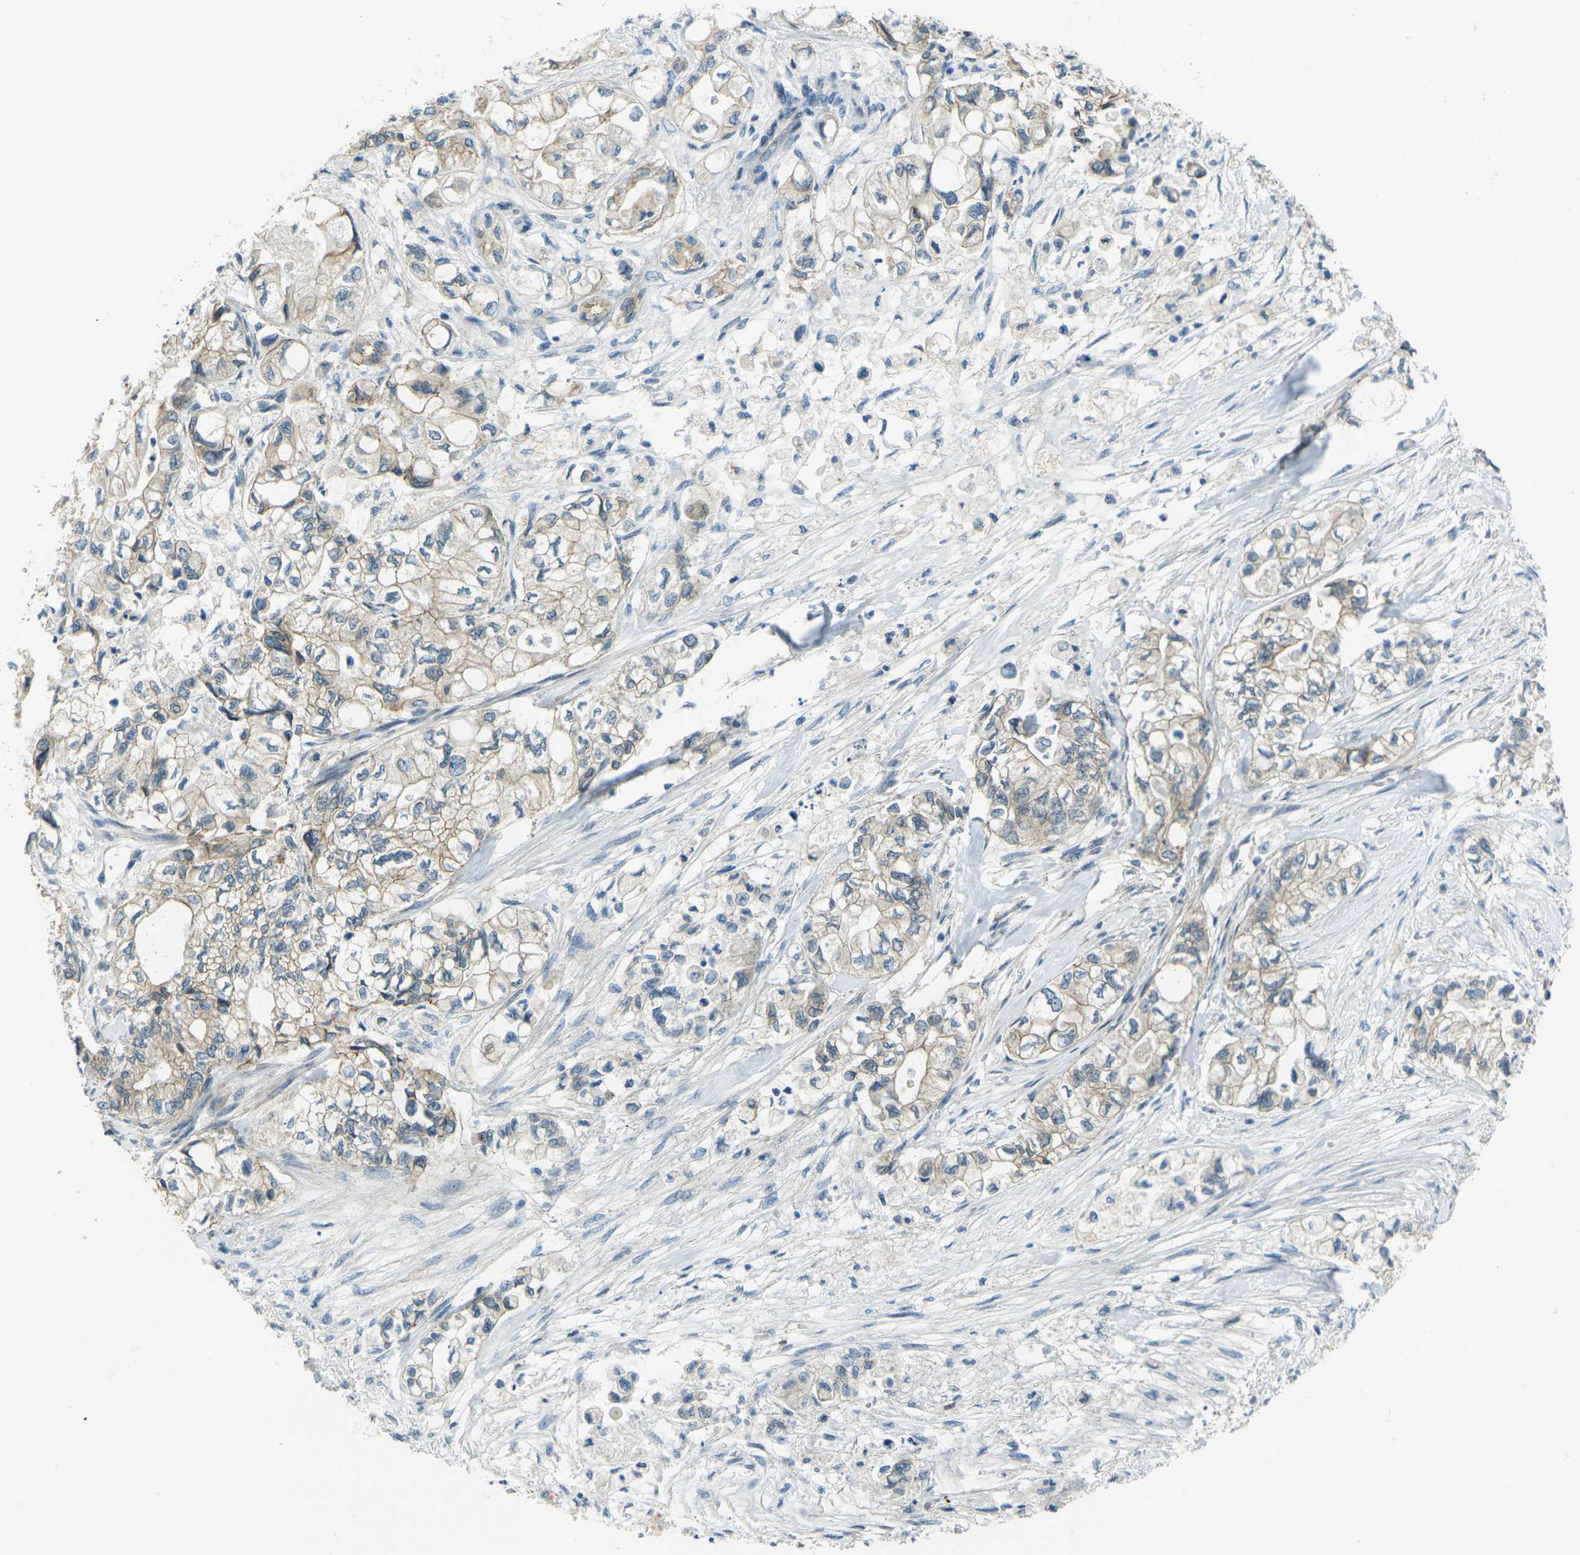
{"staining": {"intensity": "weak", "quantity": "<25%", "location": "cytoplasmic/membranous"}, "tissue": "pancreatic cancer", "cell_type": "Tumor cells", "image_type": "cancer", "snomed": [{"axis": "morphology", "description": "Adenocarcinoma, NOS"}, {"axis": "topography", "description": "Pancreas"}], "caption": "IHC histopathology image of neoplastic tissue: human pancreatic adenocarcinoma stained with DAB (3,3'-diaminobenzidine) exhibits no significant protein staining in tumor cells.", "gene": "RHBDD1", "patient": {"sex": "male", "age": 79}}